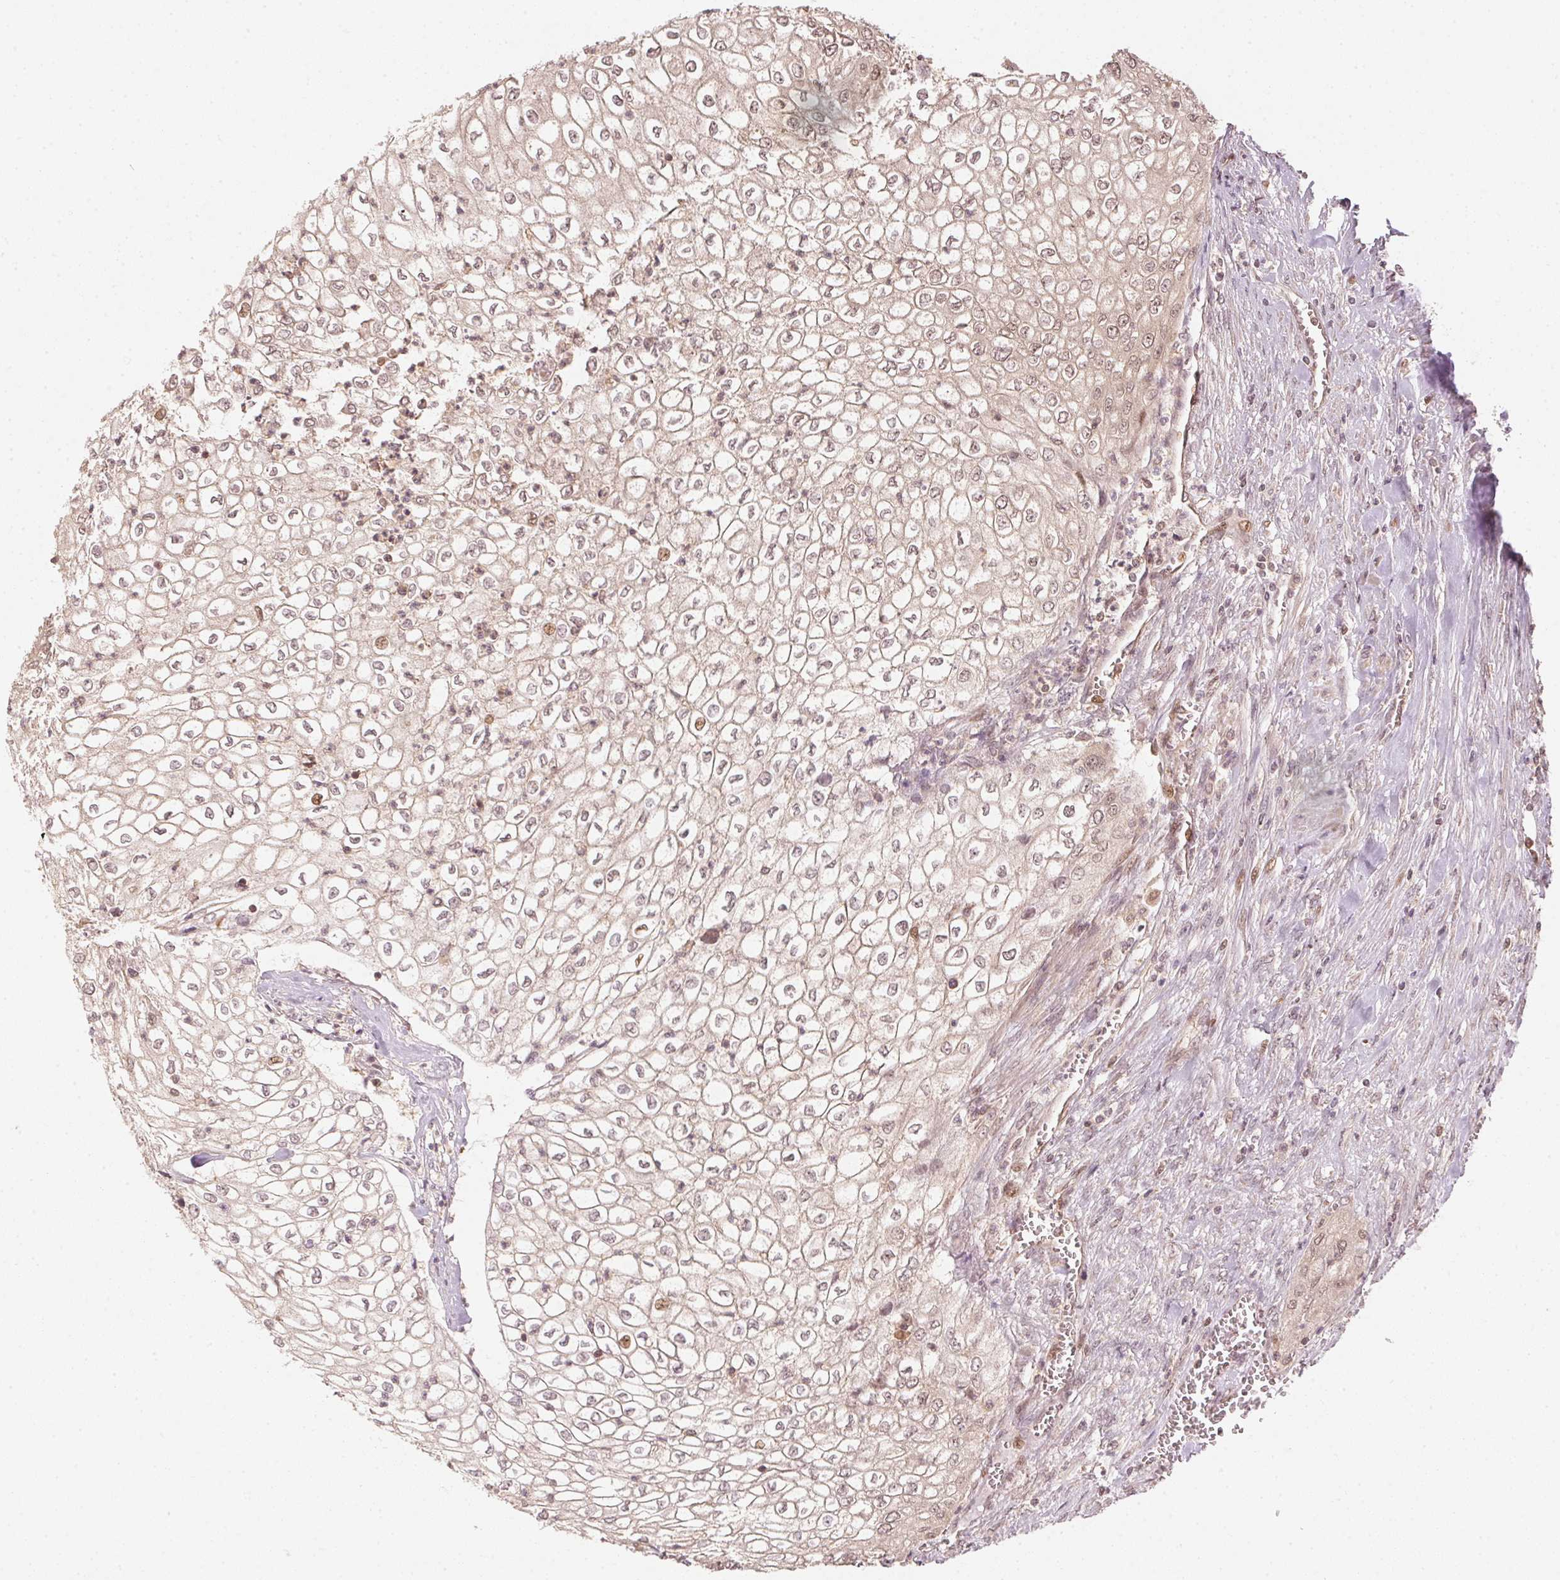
{"staining": {"intensity": "weak", "quantity": "25%-75%", "location": "cytoplasmic/membranous,nuclear"}, "tissue": "urothelial cancer", "cell_type": "Tumor cells", "image_type": "cancer", "snomed": [{"axis": "morphology", "description": "Urothelial carcinoma, High grade"}, {"axis": "topography", "description": "Urinary bladder"}], "caption": "High-grade urothelial carcinoma was stained to show a protein in brown. There is low levels of weak cytoplasmic/membranous and nuclear staining in about 25%-75% of tumor cells.", "gene": "UBE2L3", "patient": {"sex": "male", "age": 62}}